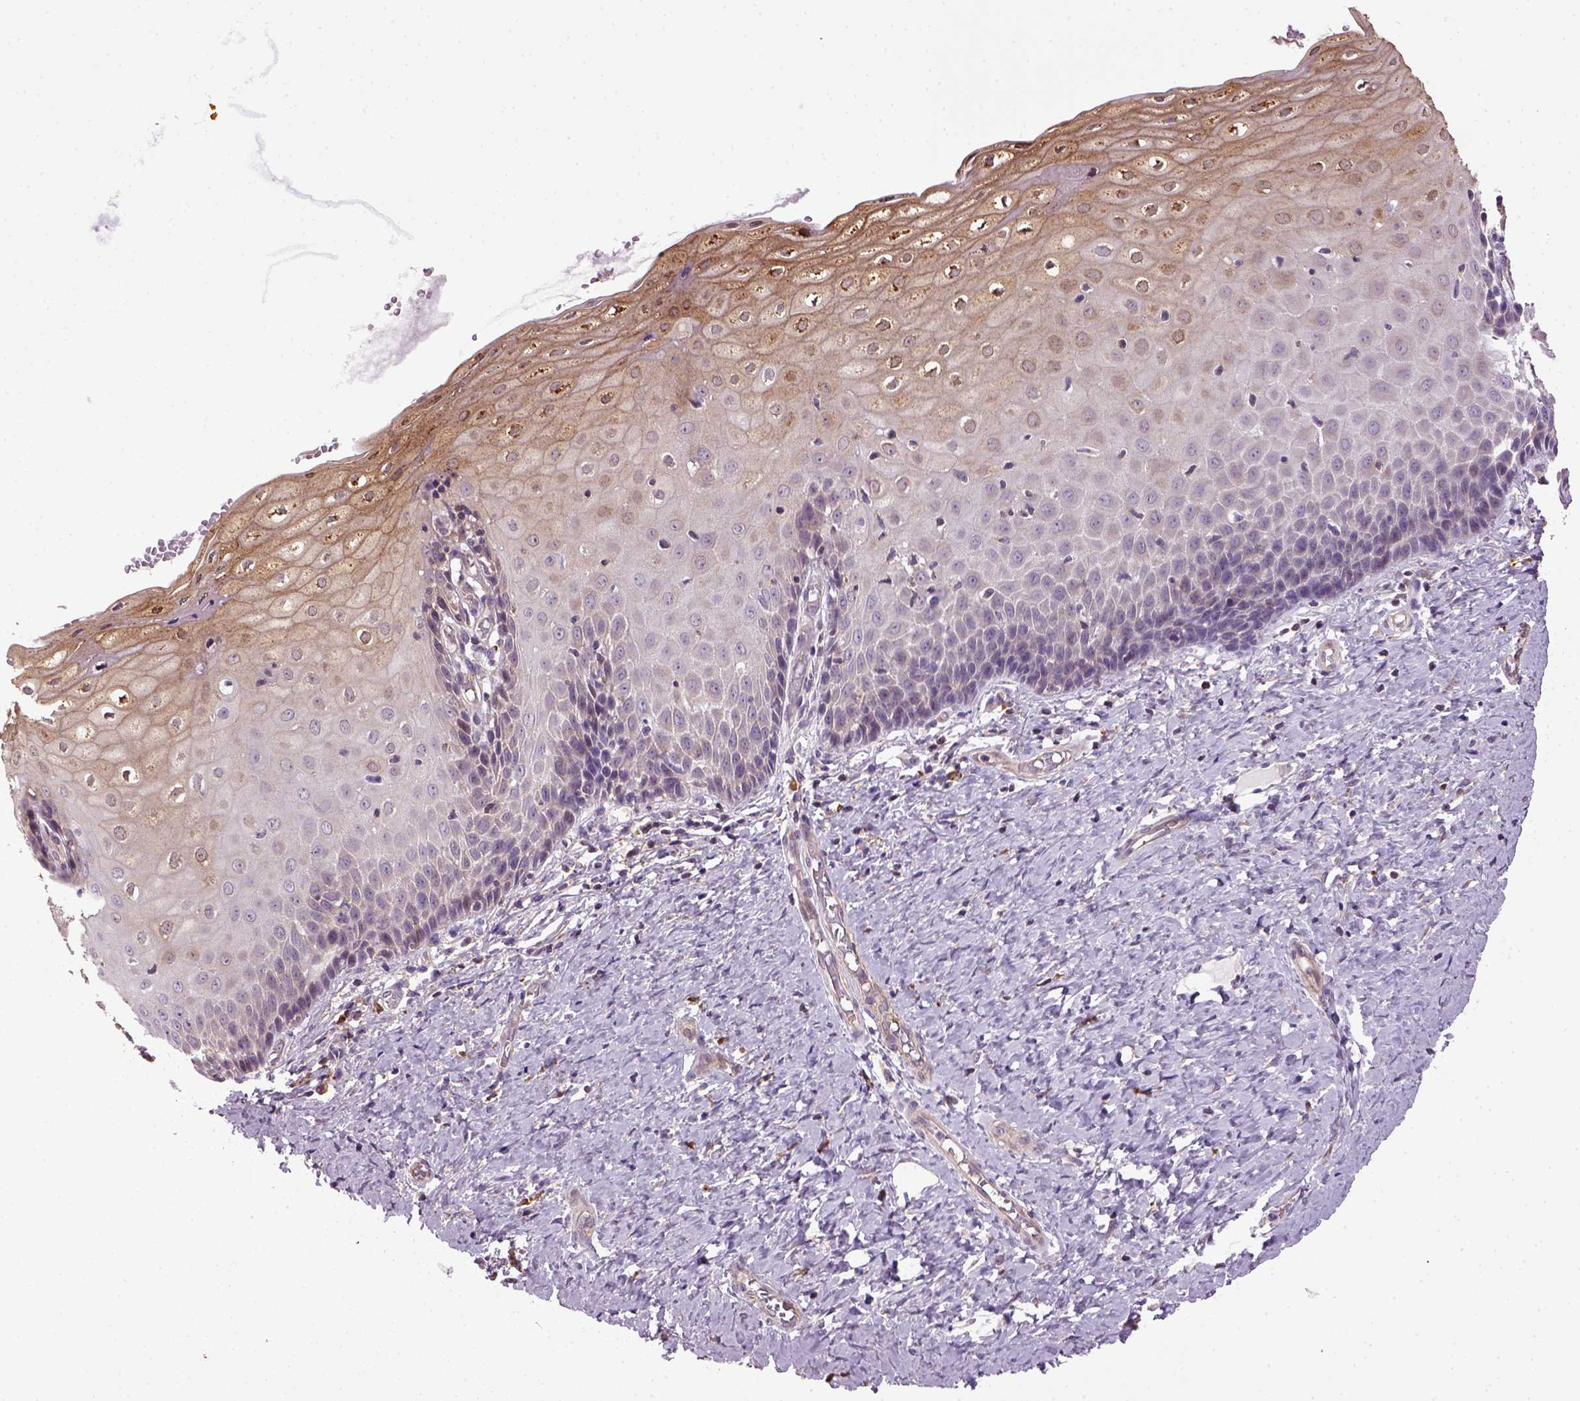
{"staining": {"intensity": "weak", "quantity": "<25%", "location": "cytoplasmic/membranous"}, "tissue": "cervix", "cell_type": "Glandular cells", "image_type": "normal", "snomed": [{"axis": "morphology", "description": "Normal tissue, NOS"}, {"axis": "topography", "description": "Cervix"}], "caption": "Immunohistochemistry histopathology image of unremarkable human cervix stained for a protein (brown), which displays no positivity in glandular cells.", "gene": "TPRG1", "patient": {"sex": "female", "age": 37}}